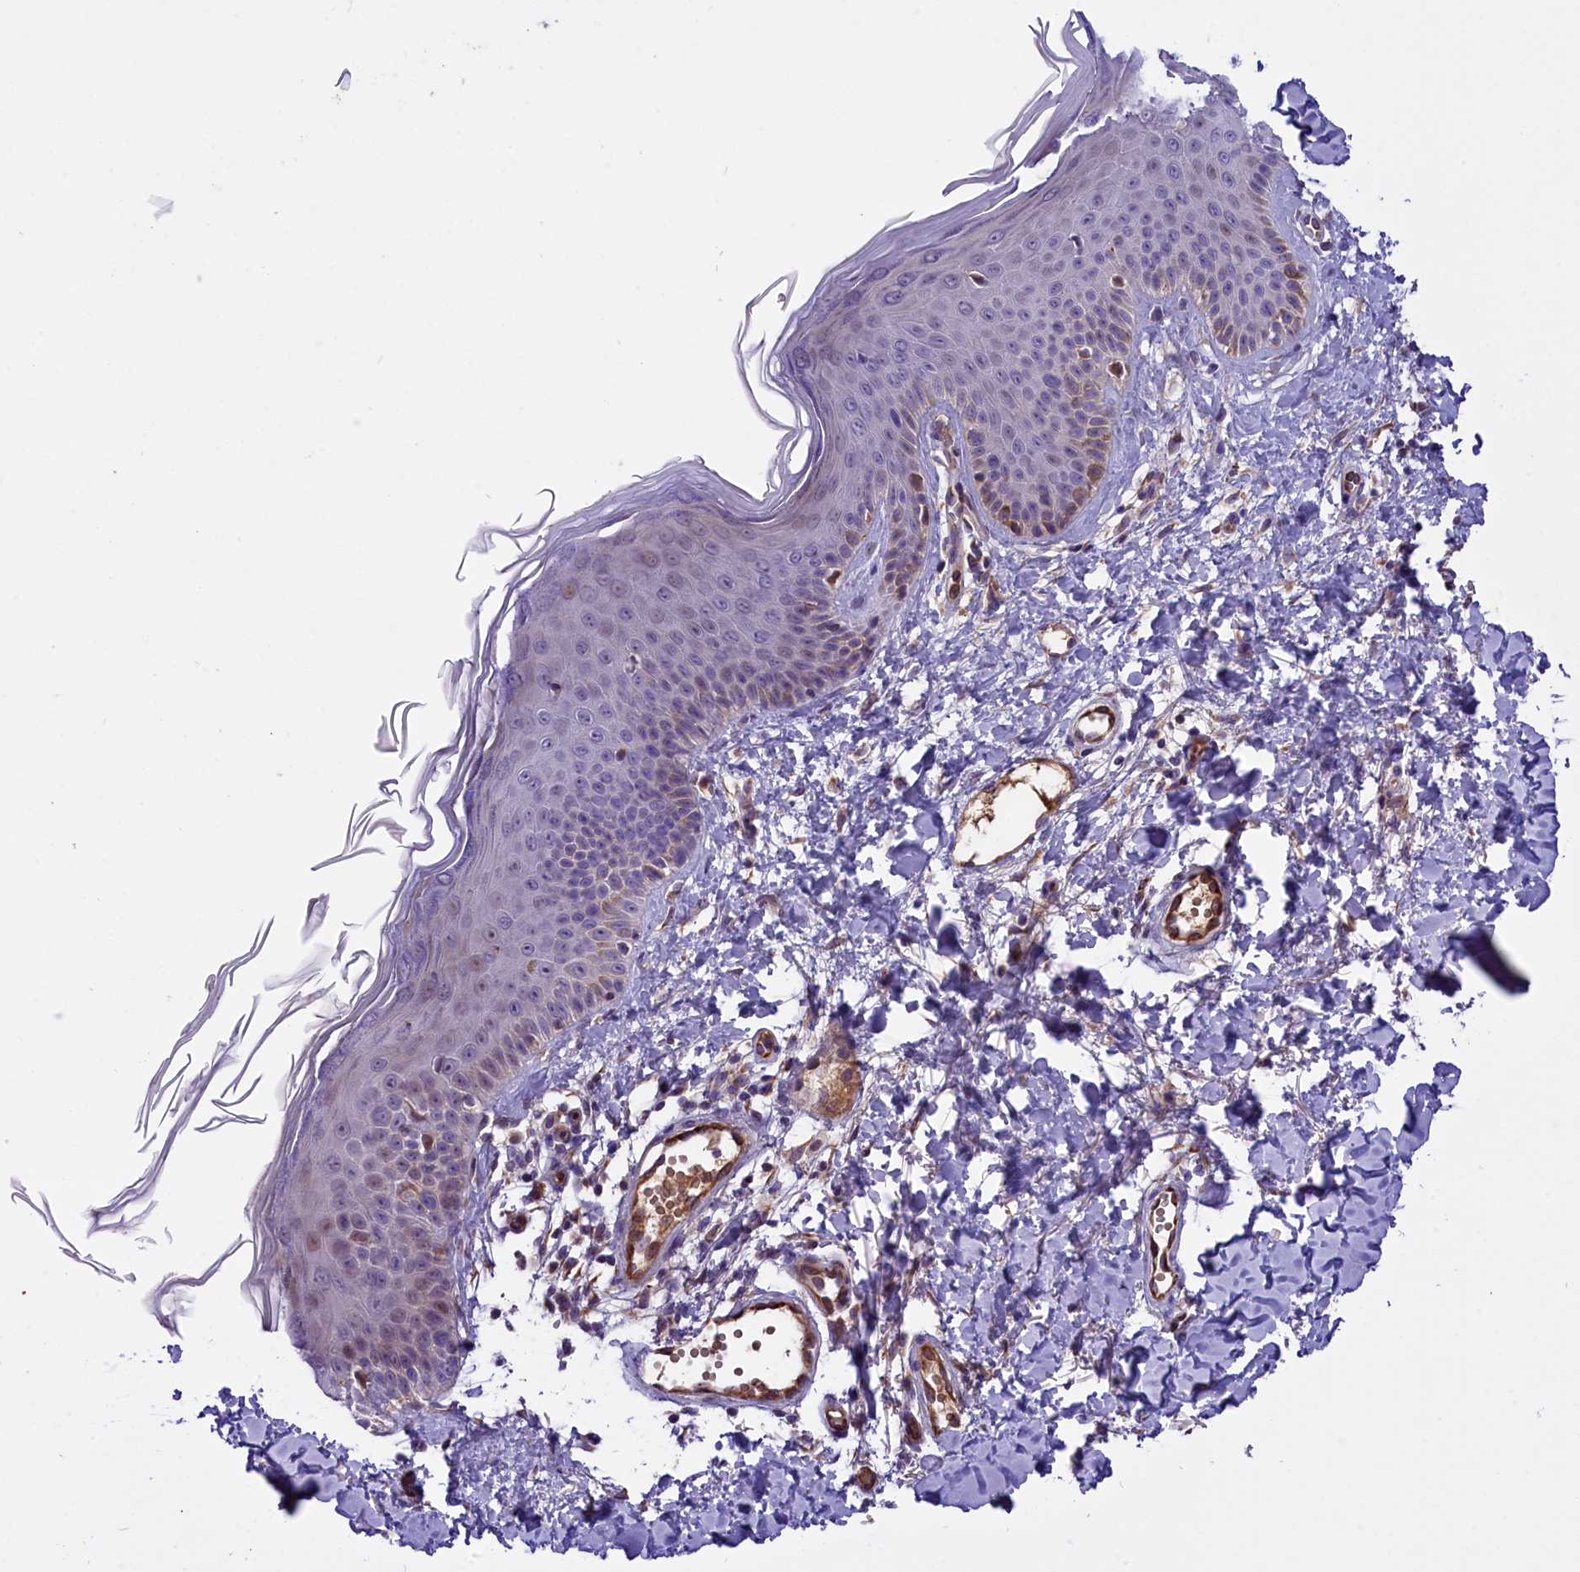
{"staining": {"intensity": "weak", "quantity": "25%-75%", "location": "cytoplasmic/membranous"}, "tissue": "skin", "cell_type": "Fibroblasts", "image_type": "normal", "snomed": [{"axis": "morphology", "description": "Normal tissue, NOS"}, {"axis": "topography", "description": "Skin"}], "caption": "Immunohistochemistry (IHC) staining of unremarkable skin, which reveals low levels of weak cytoplasmic/membranous staining in approximately 25%-75% of fibroblasts indicating weak cytoplasmic/membranous protein positivity. The staining was performed using DAB (3,3'-diaminobenzidine) (brown) for protein detection and nuclei were counterstained in hematoxylin (blue).", "gene": "CCDC32", "patient": {"sex": "male", "age": 52}}